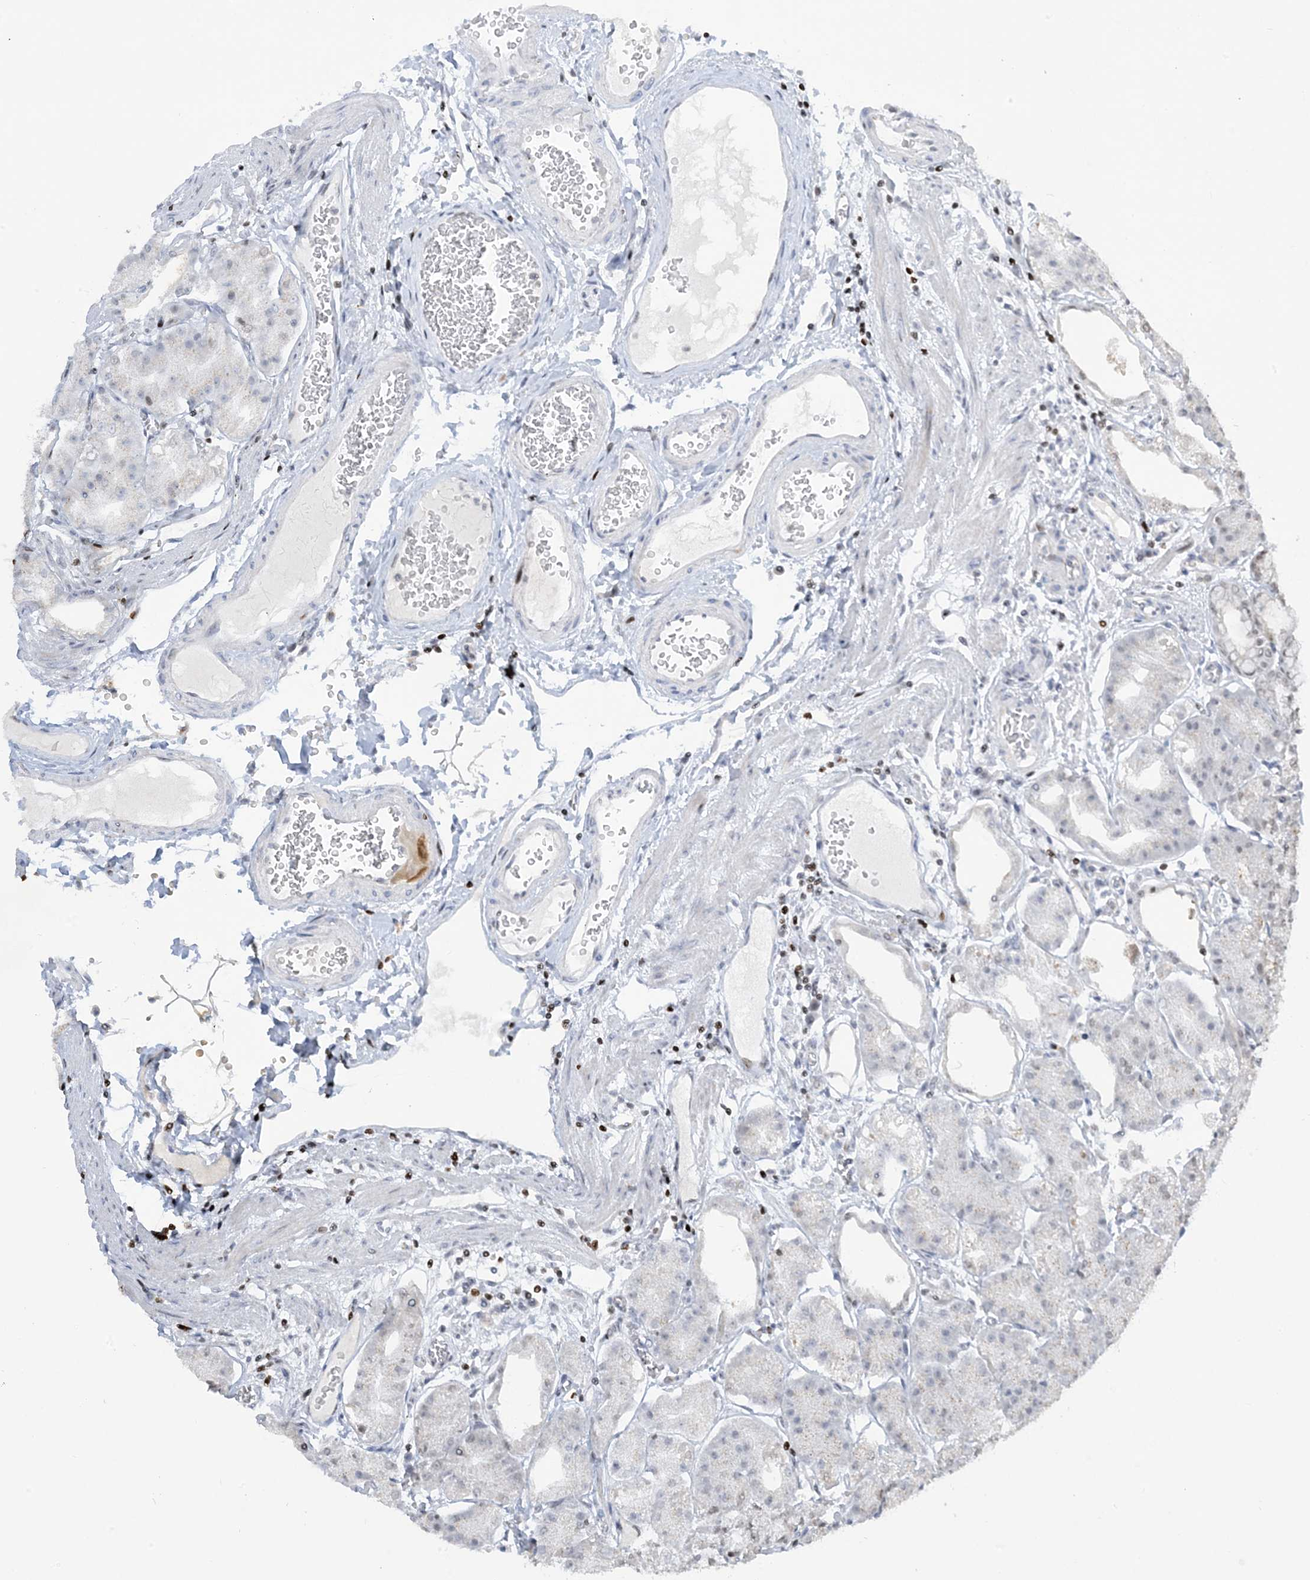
{"staining": {"intensity": "moderate", "quantity": "<25%", "location": "cytoplasmic/membranous,nuclear"}, "tissue": "stomach", "cell_type": "Glandular cells", "image_type": "normal", "snomed": [{"axis": "morphology", "description": "Normal tissue, NOS"}, {"axis": "topography", "description": "Stomach, lower"}], "caption": "A photomicrograph of stomach stained for a protein displays moderate cytoplasmic/membranous,nuclear brown staining in glandular cells. (DAB = brown stain, brightfield microscopy at high magnification).", "gene": "SLC25A53", "patient": {"sex": "male", "age": 71}}